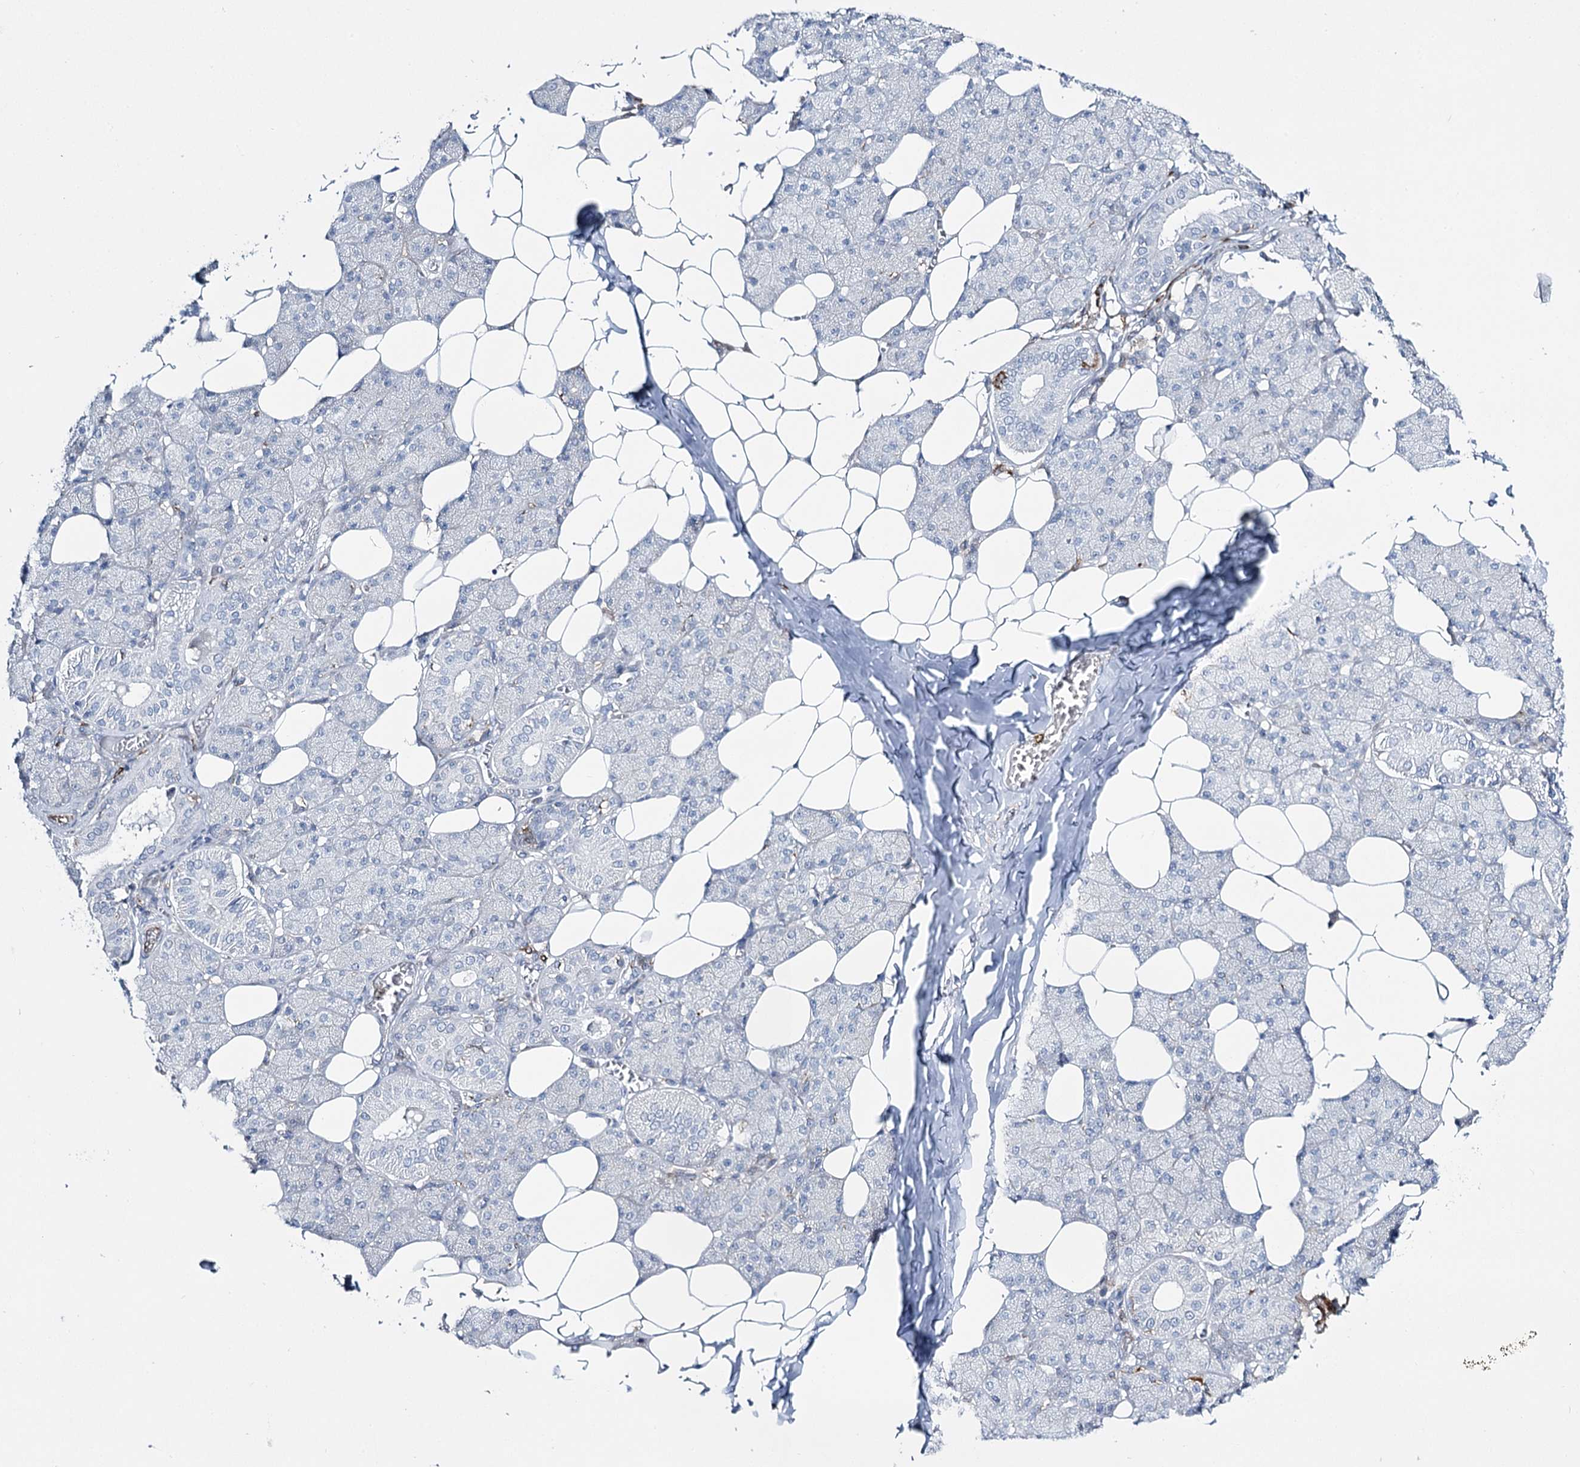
{"staining": {"intensity": "negative", "quantity": "none", "location": "none"}, "tissue": "salivary gland", "cell_type": "Glandular cells", "image_type": "normal", "snomed": [{"axis": "morphology", "description": "Normal tissue, NOS"}, {"axis": "topography", "description": "Salivary gland"}], "caption": "This image is of benign salivary gland stained with immunohistochemistry (IHC) to label a protein in brown with the nuclei are counter-stained blue. There is no positivity in glandular cells.", "gene": "CCDC88A", "patient": {"sex": "female", "age": 33}}